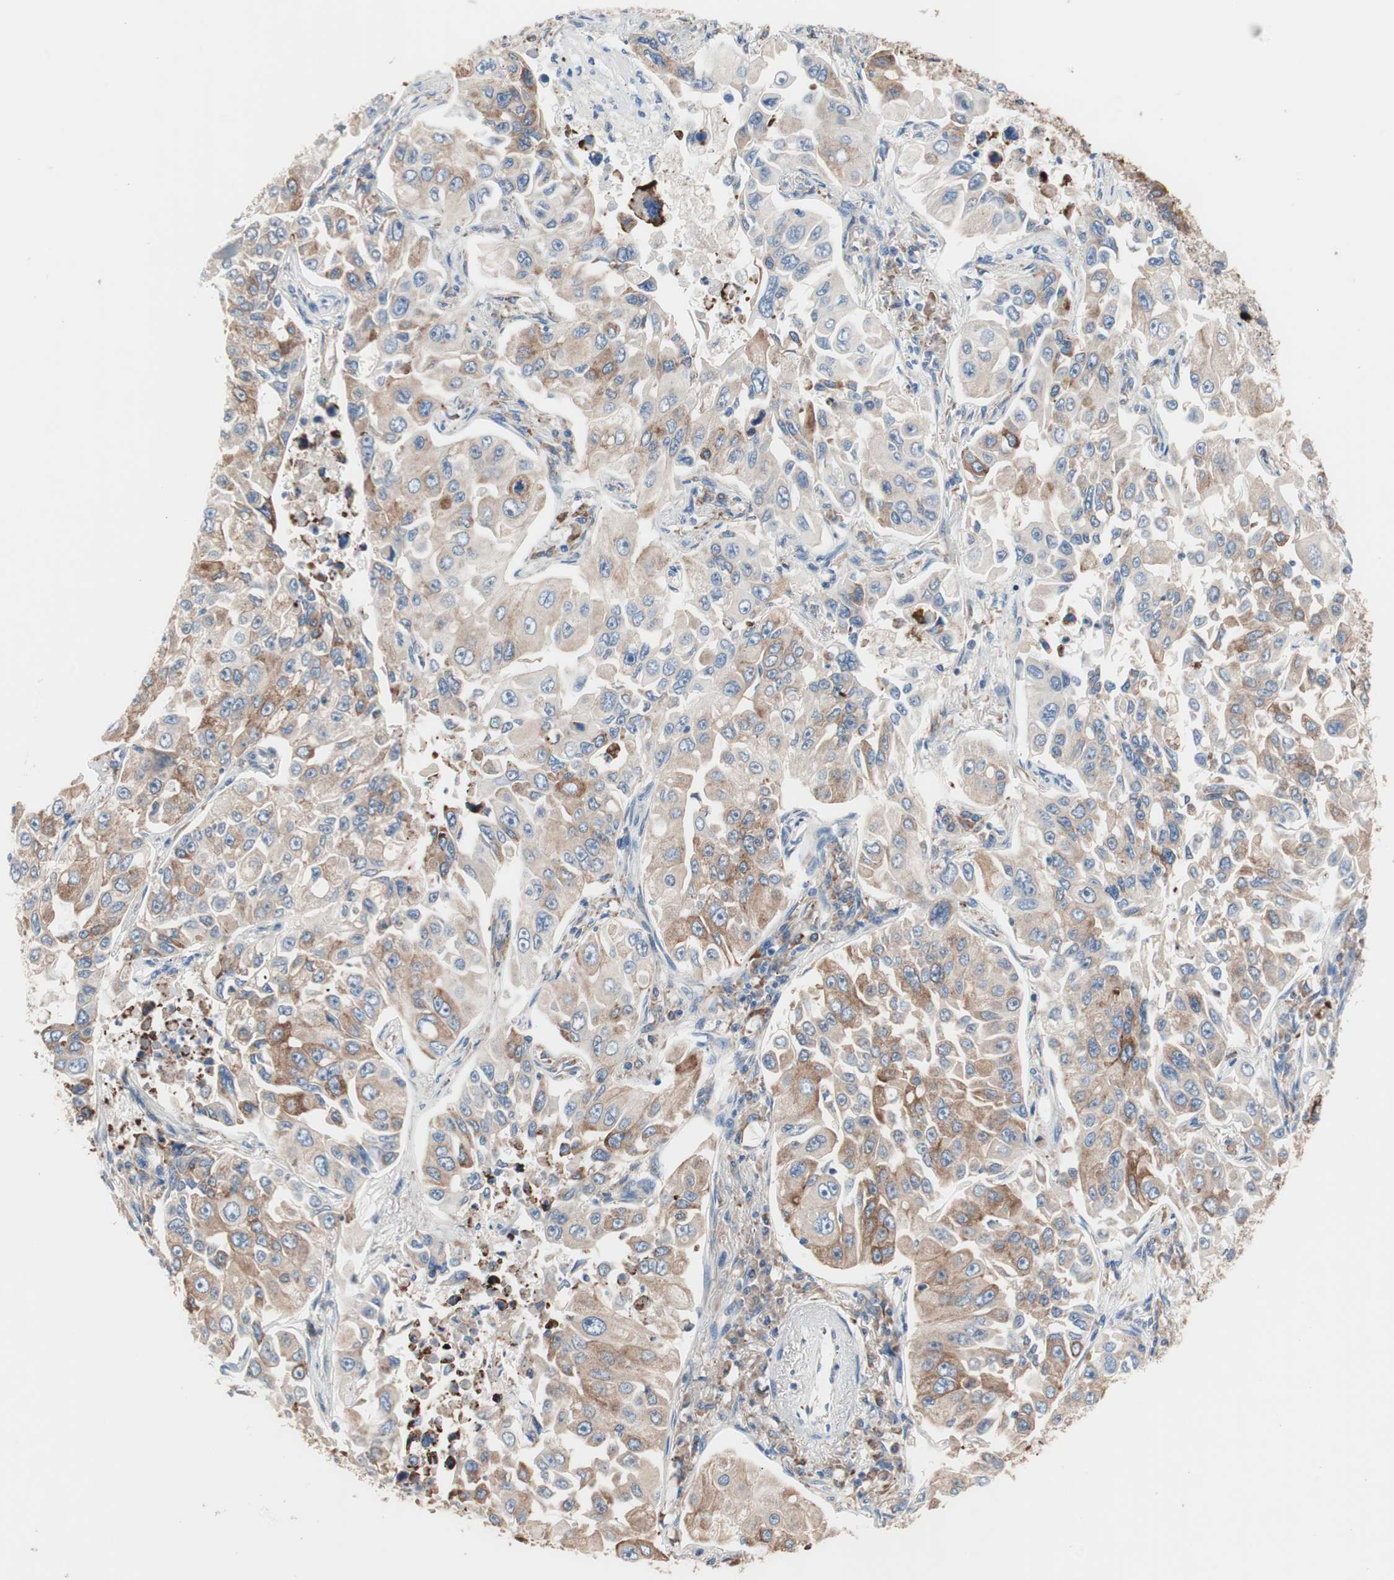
{"staining": {"intensity": "moderate", "quantity": ">75%", "location": "cytoplasmic/membranous"}, "tissue": "lung cancer", "cell_type": "Tumor cells", "image_type": "cancer", "snomed": [{"axis": "morphology", "description": "Adenocarcinoma, NOS"}, {"axis": "topography", "description": "Lung"}], "caption": "About >75% of tumor cells in lung adenocarcinoma reveal moderate cytoplasmic/membranous protein staining as visualized by brown immunohistochemical staining.", "gene": "SLC27A4", "patient": {"sex": "male", "age": 84}}